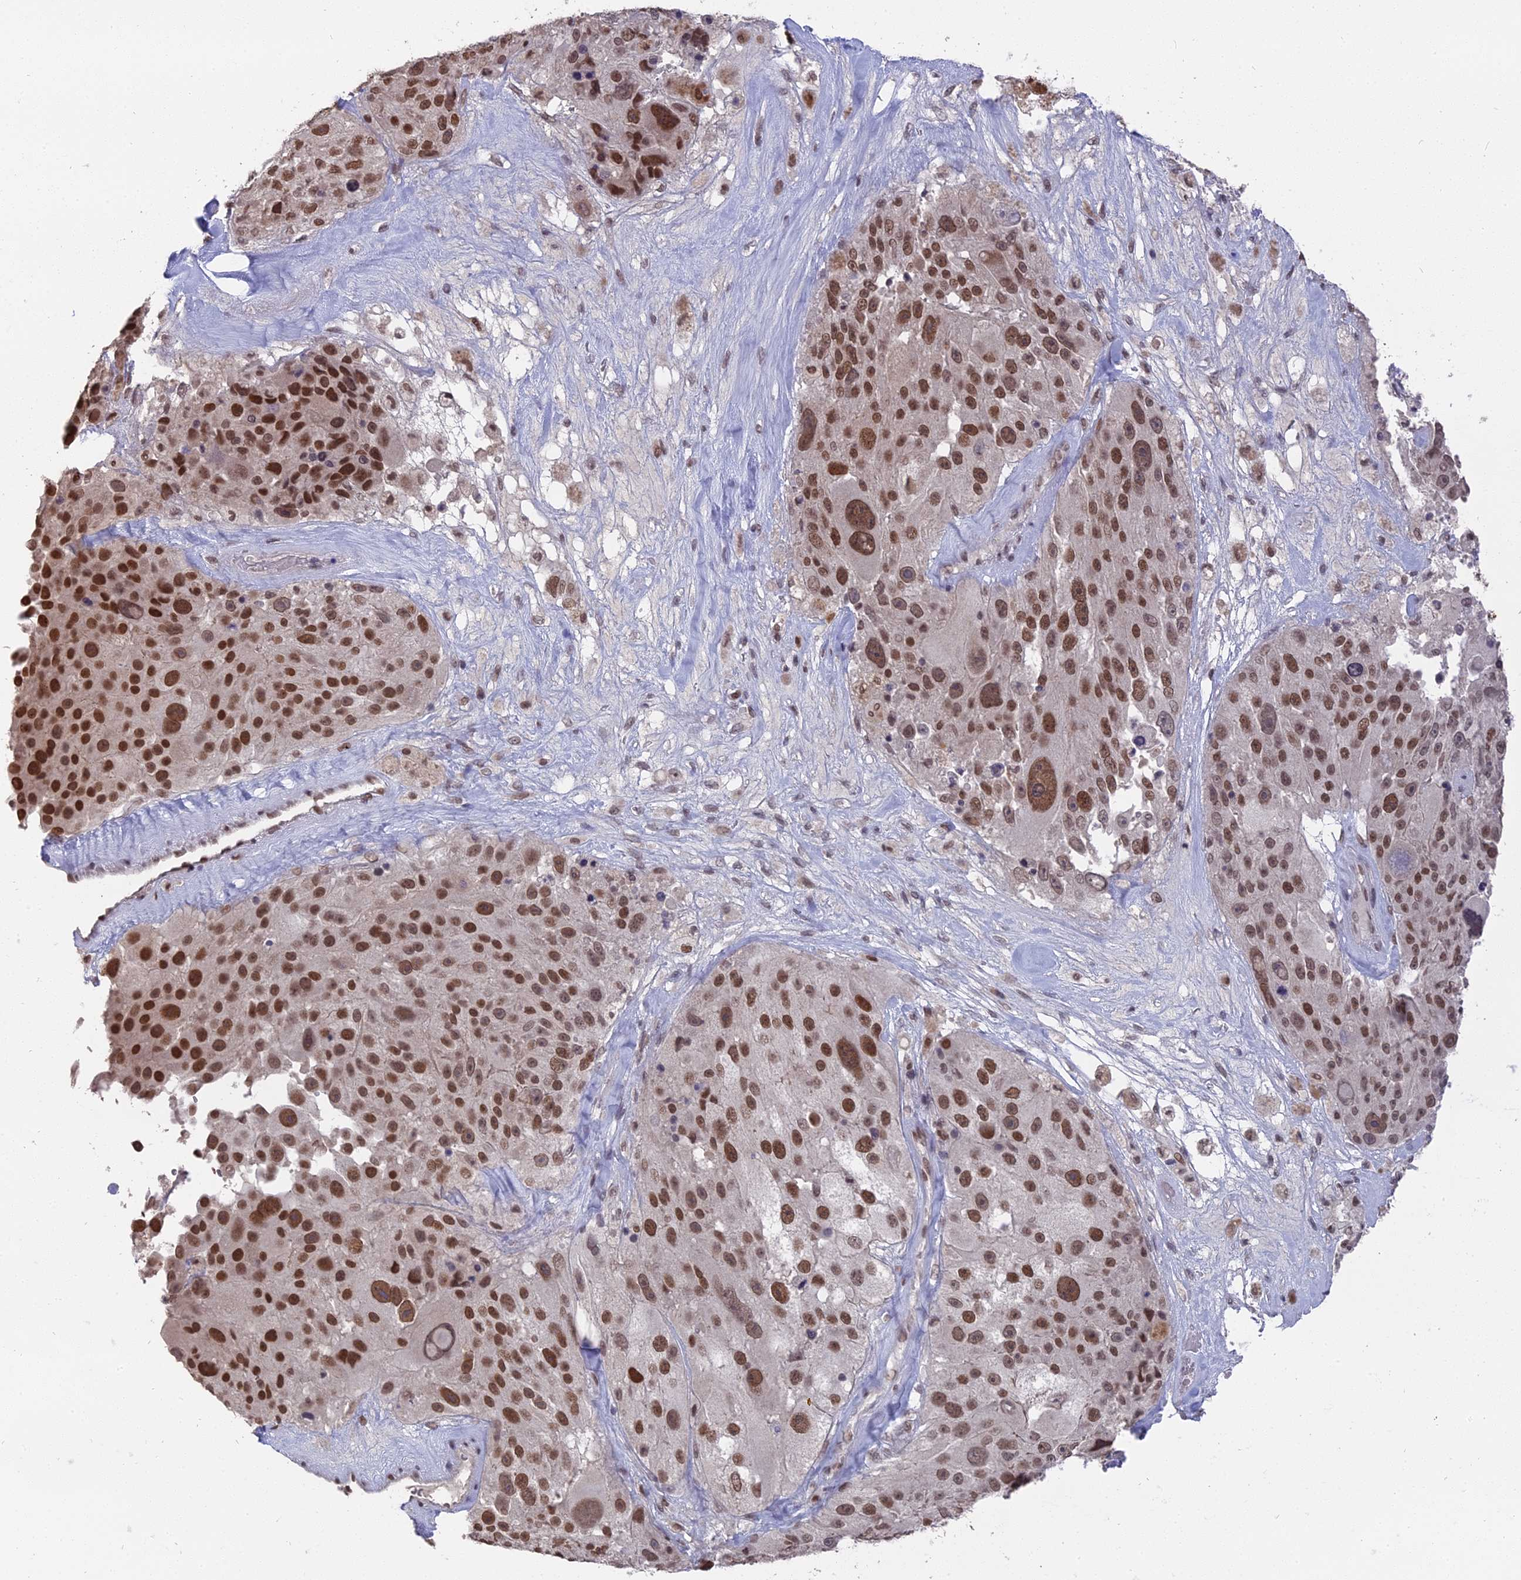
{"staining": {"intensity": "strong", "quantity": ">75%", "location": "nuclear"}, "tissue": "melanoma", "cell_type": "Tumor cells", "image_type": "cancer", "snomed": [{"axis": "morphology", "description": "Malignant melanoma, Metastatic site"}, {"axis": "topography", "description": "Lymph node"}], "caption": "There is high levels of strong nuclear expression in tumor cells of malignant melanoma (metastatic site), as demonstrated by immunohistochemical staining (brown color).", "gene": "NR1H3", "patient": {"sex": "male", "age": 62}}